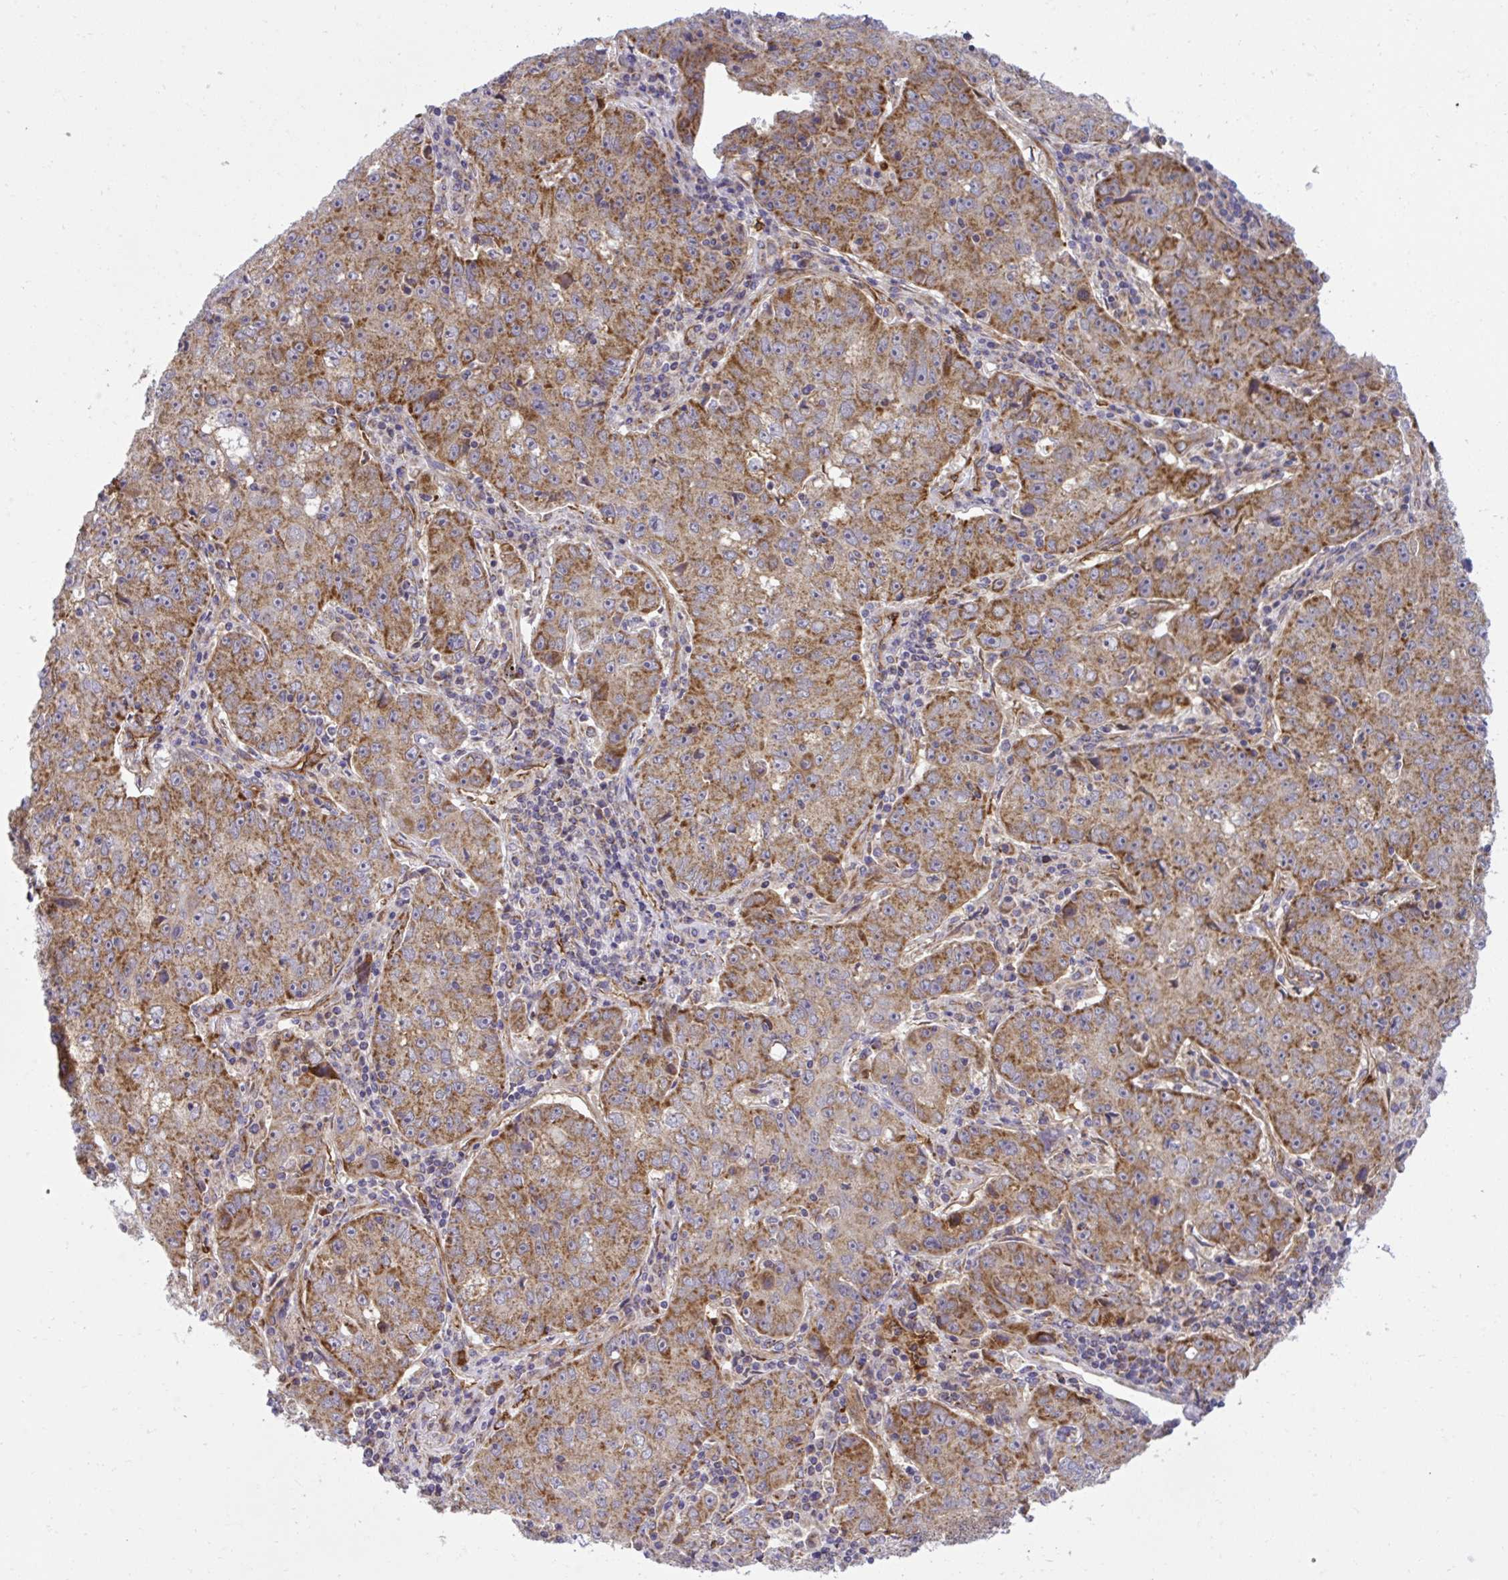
{"staining": {"intensity": "moderate", "quantity": ">75%", "location": "cytoplasmic/membranous"}, "tissue": "lung cancer", "cell_type": "Tumor cells", "image_type": "cancer", "snomed": [{"axis": "morphology", "description": "Normal morphology"}, {"axis": "morphology", "description": "Adenocarcinoma, NOS"}, {"axis": "topography", "description": "Lymph node"}, {"axis": "topography", "description": "Lung"}], "caption": "The micrograph exhibits immunohistochemical staining of lung adenocarcinoma. There is moderate cytoplasmic/membranous positivity is present in about >75% of tumor cells.", "gene": "LIMS1", "patient": {"sex": "female", "age": 57}}